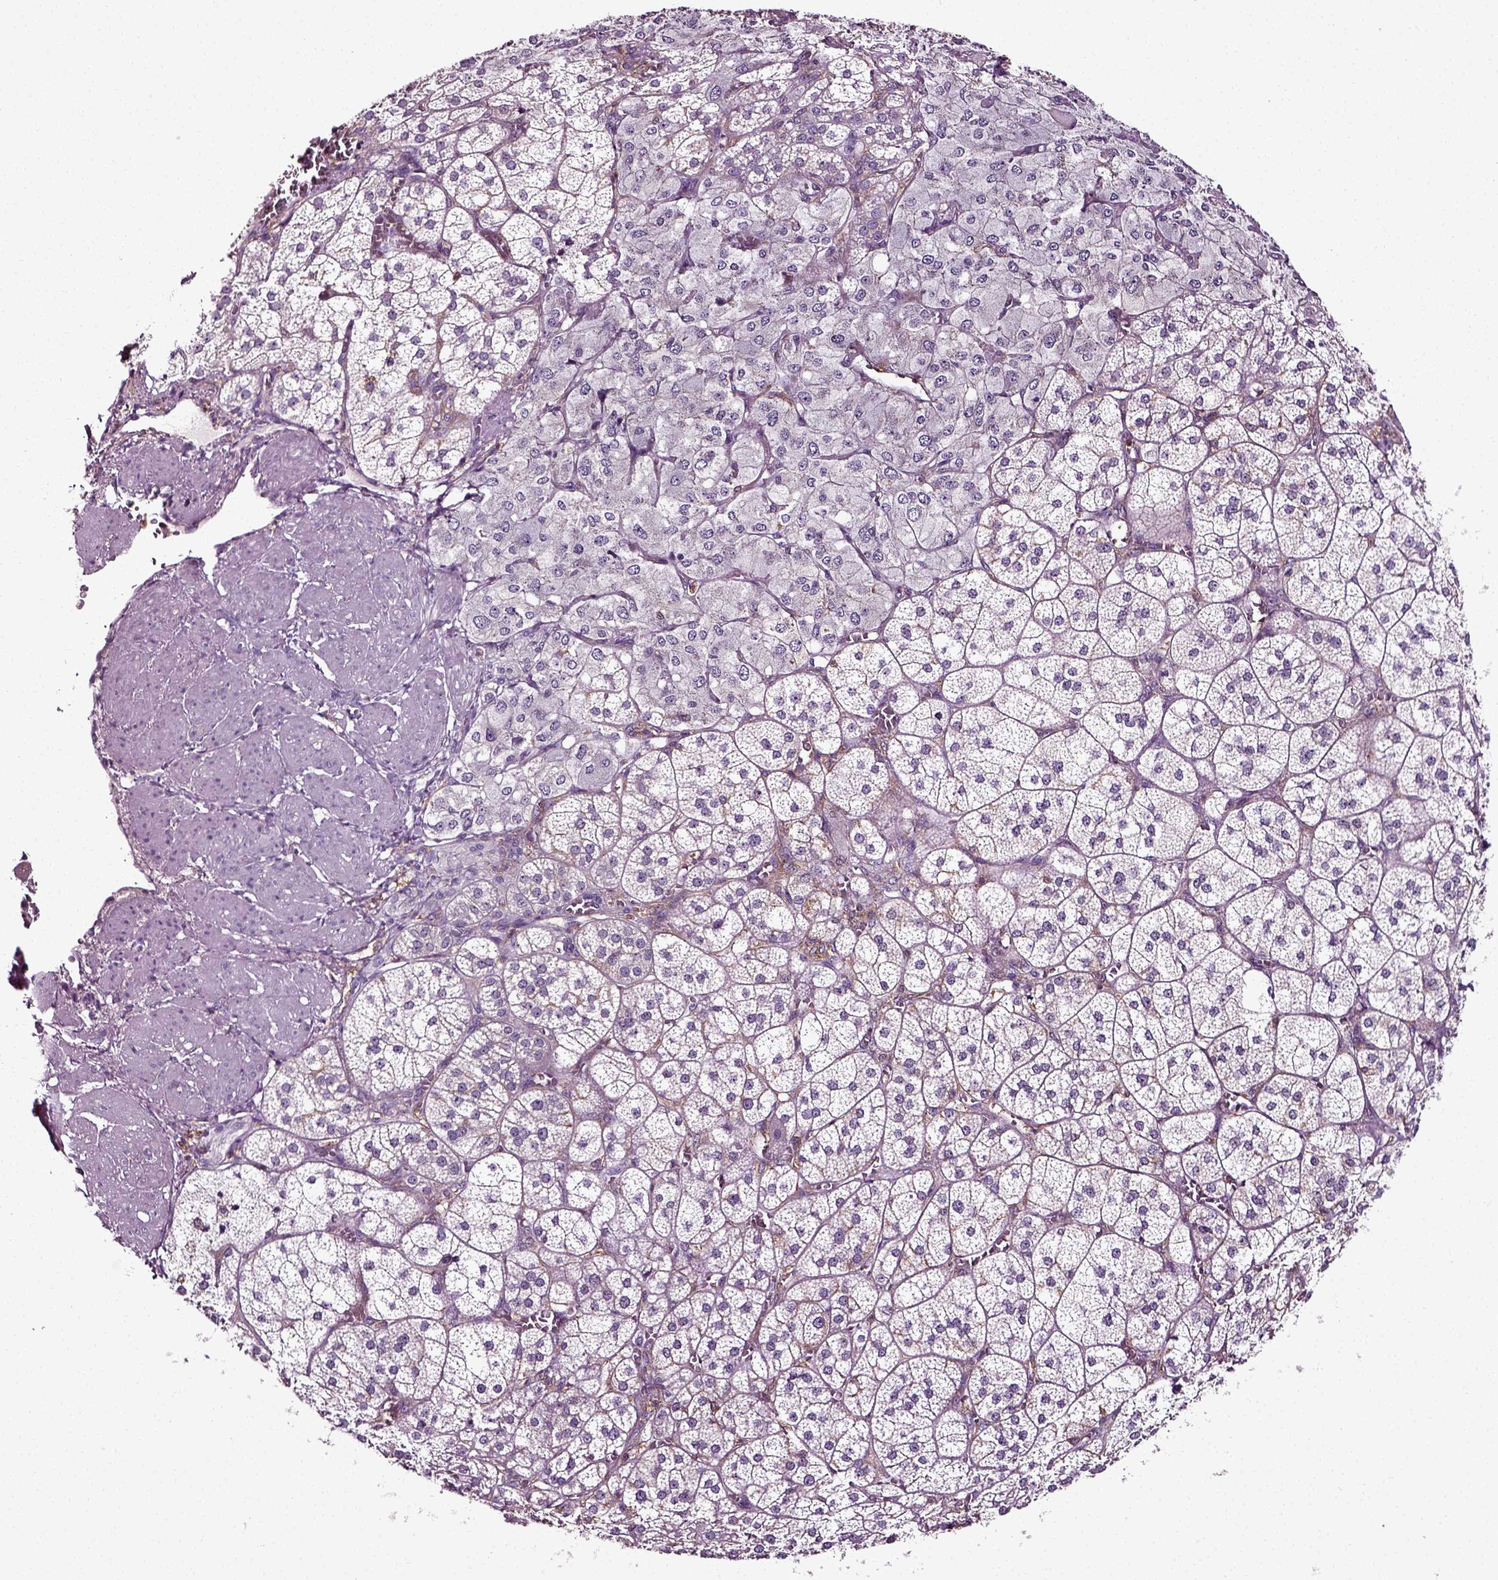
{"staining": {"intensity": "negative", "quantity": "none", "location": "none"}, "tissue": "adrenal gland", "cell_type": "Glandular cells", "image_type": "normal", "snomed": [{"axis": "morphology", "description": "Normal tissue, NOS"}, {"axis": "topography", "description": "Adrenal gland"}], "caption": "Glandular cells show no significant protein staining in normal adrenal gland. (Immunohistochemistry (ihc), brightfield microscopy, high magnification).", "gene": "RHOF", "patient": {"sex": "female", "age": 60}}